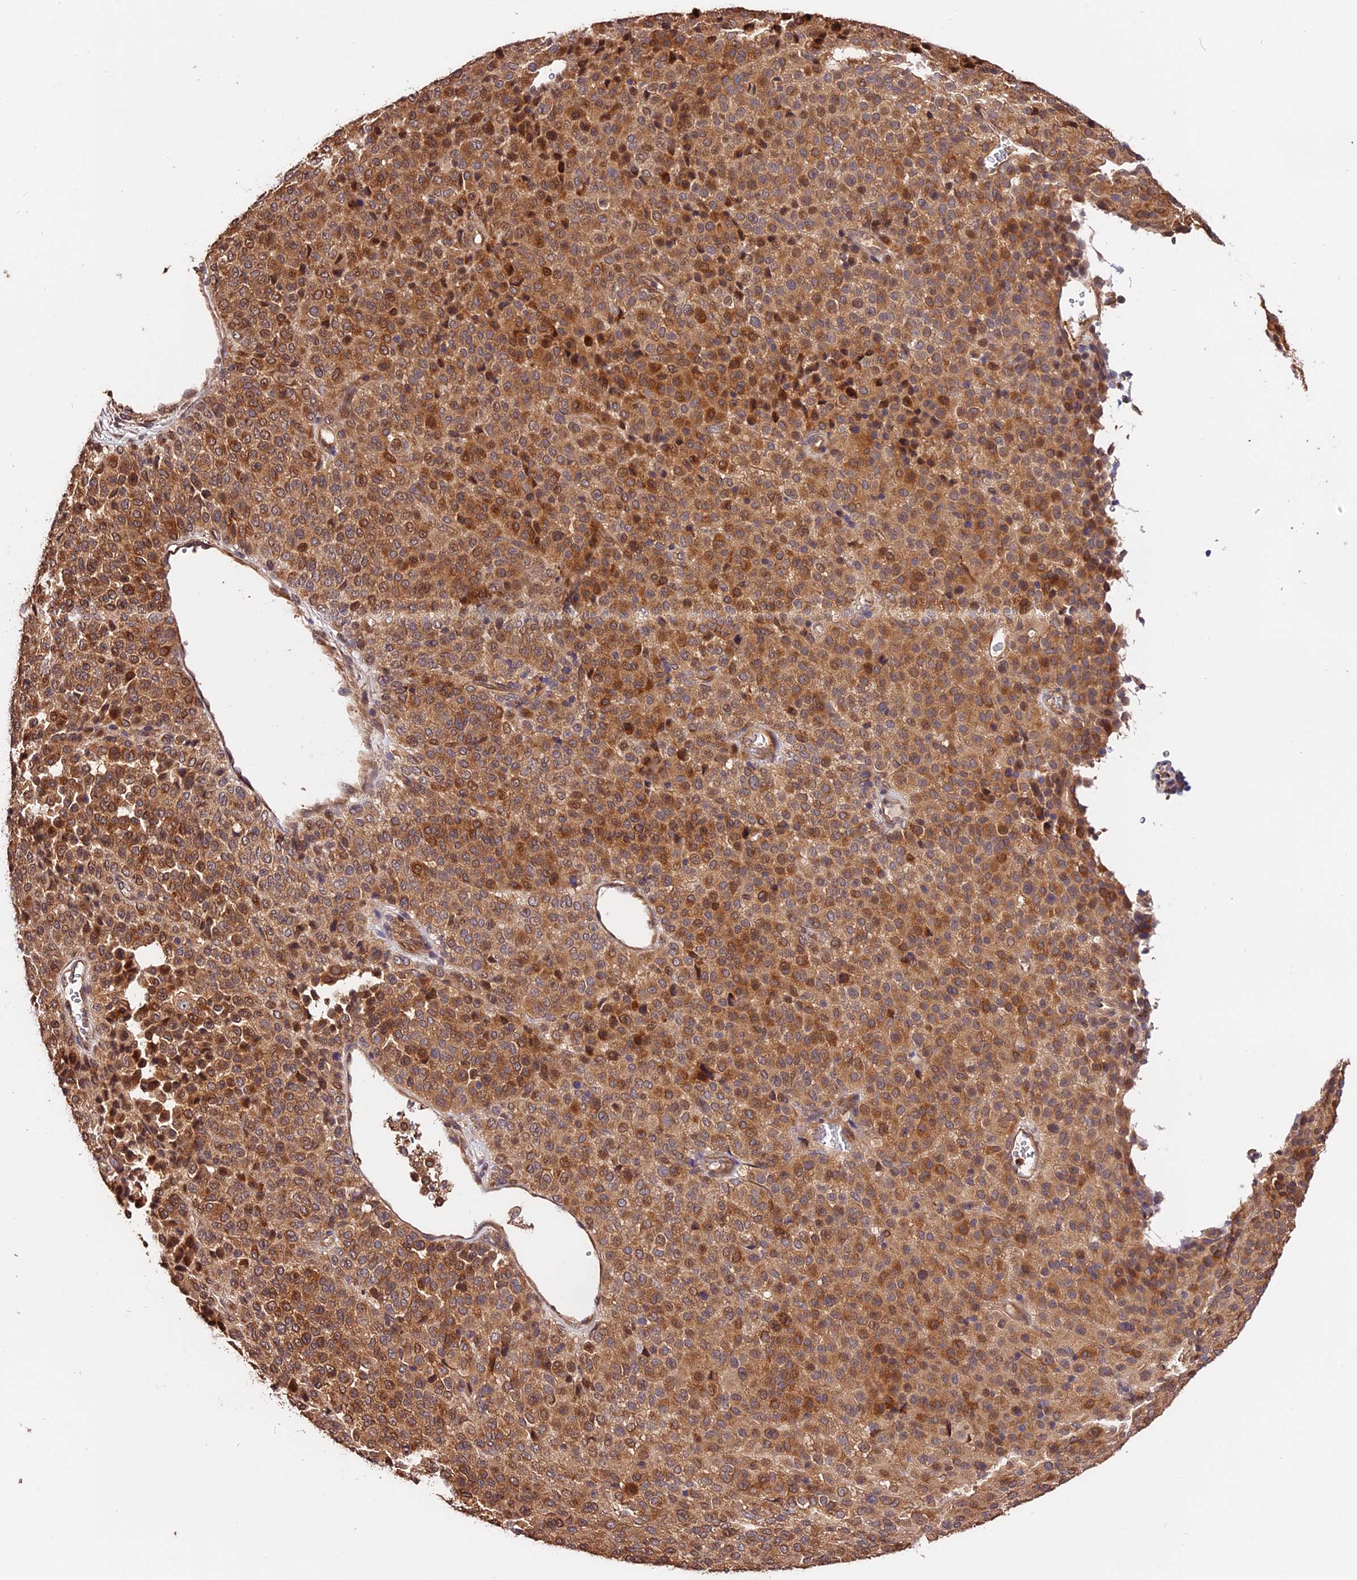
{"staining": {"intensity": "moderate", "quantity": ">75%", "location": "cytoplasmic/membranous"}, "tissue": "melanoma", "cell_type": "Tumor cells", "image_type": "cancer", "snomed": [{"axis": "morphology", "description": "Malignant melanoma, Metastatic site"}, {"axis": "topography", "description": "Pancreas"}], "caption": "Melanoma stained for a protein displays moderate cytoplasmic/membranous positivity in tumor cells.", "gene": "CES3", "patient": {"sex": "female", "age": 30}}